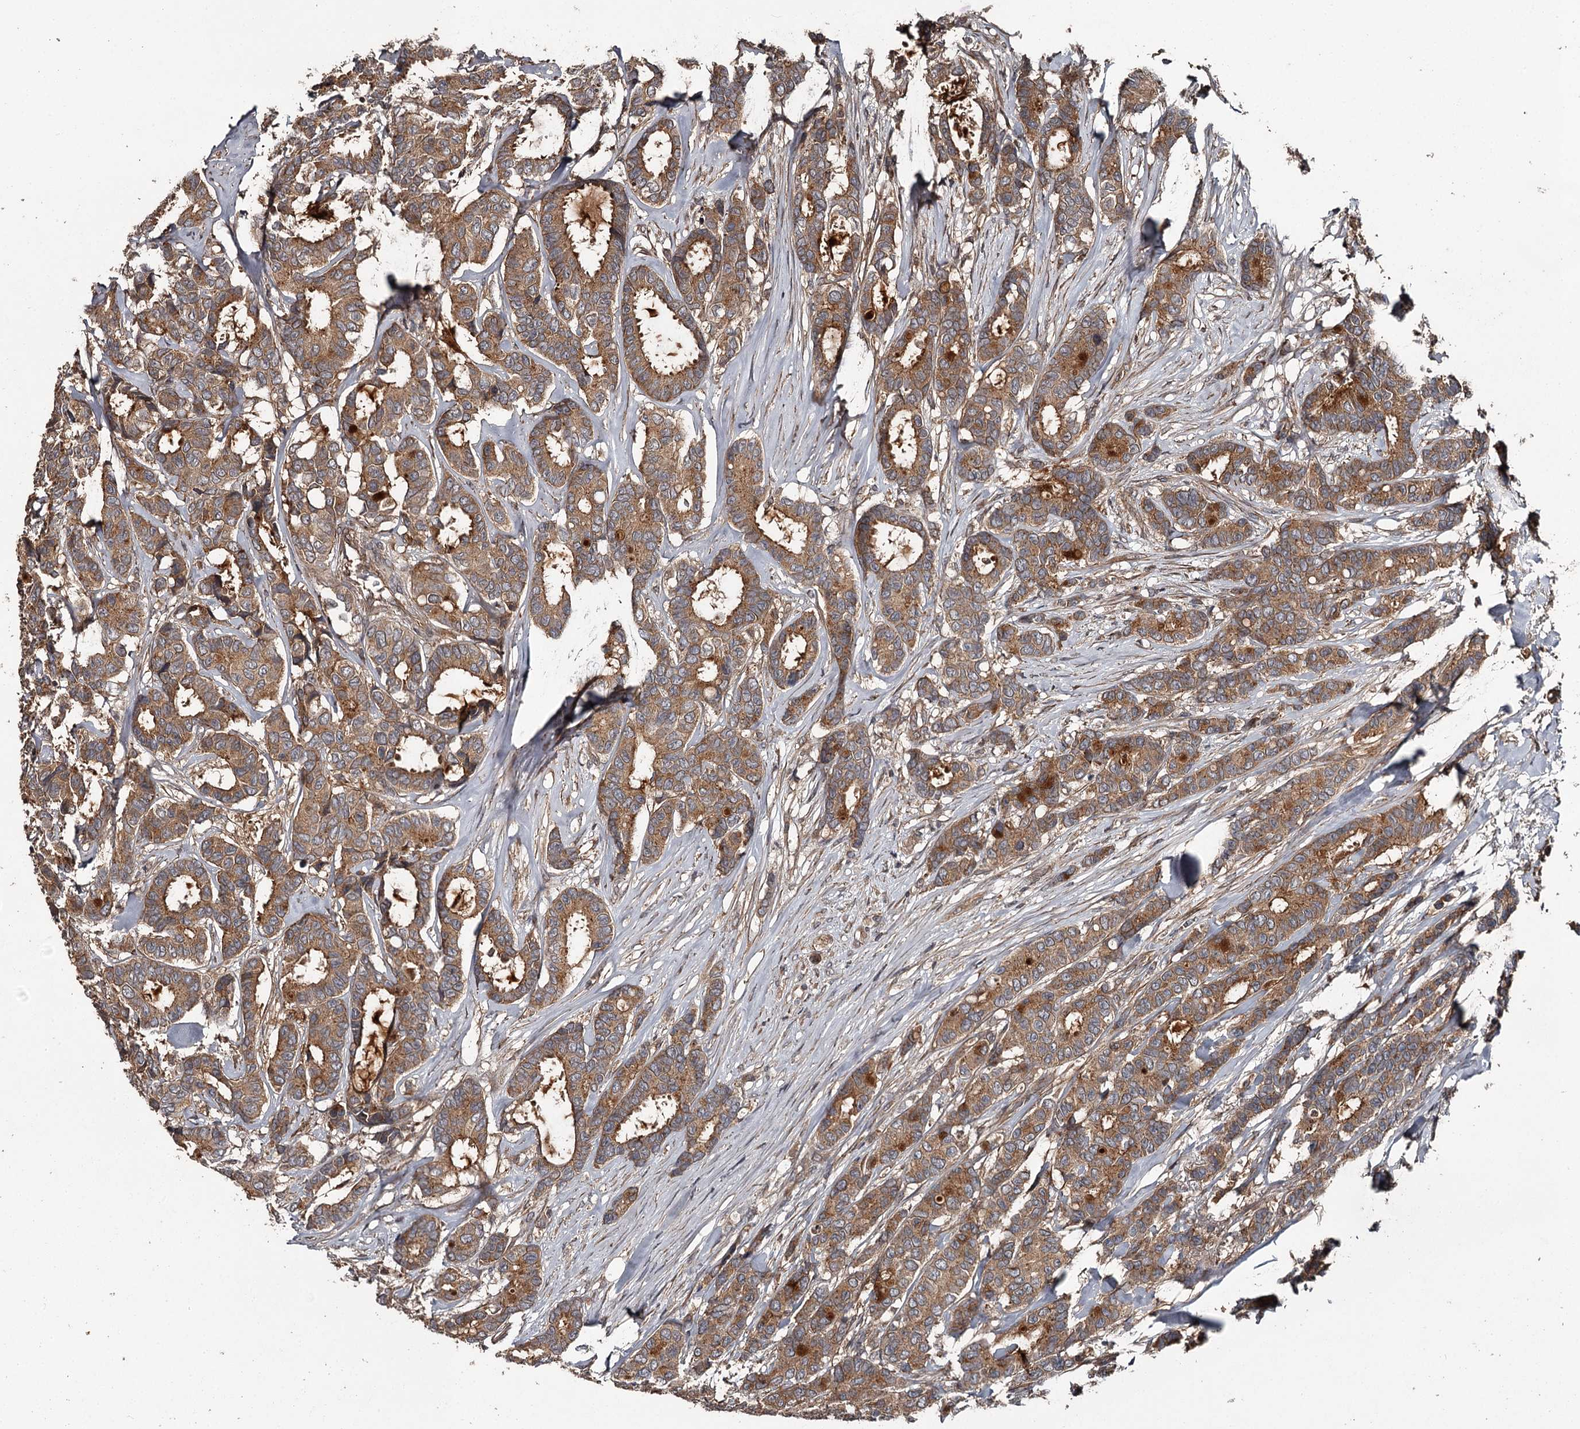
{"staining": {"intensity": "strong", "quantity": ">75%", "location": "cytoplasmic/membranous"}, "tissue": "breast cancer", "cell_type": "Tumor cells", "image_type": "cancer", "snomed": [{"axis": "morphology", "description": "Duct carcinoma"}, {"axis": "topography", "description": "Breast"}], "caption": "Strong cytoplasmic/membranous expression for a protein is seen in about >75% of tumor cells of breast cancer using immunohistochemistry.", "gene": "RAB21", "patient": {"sex": "female", "age": 87}}